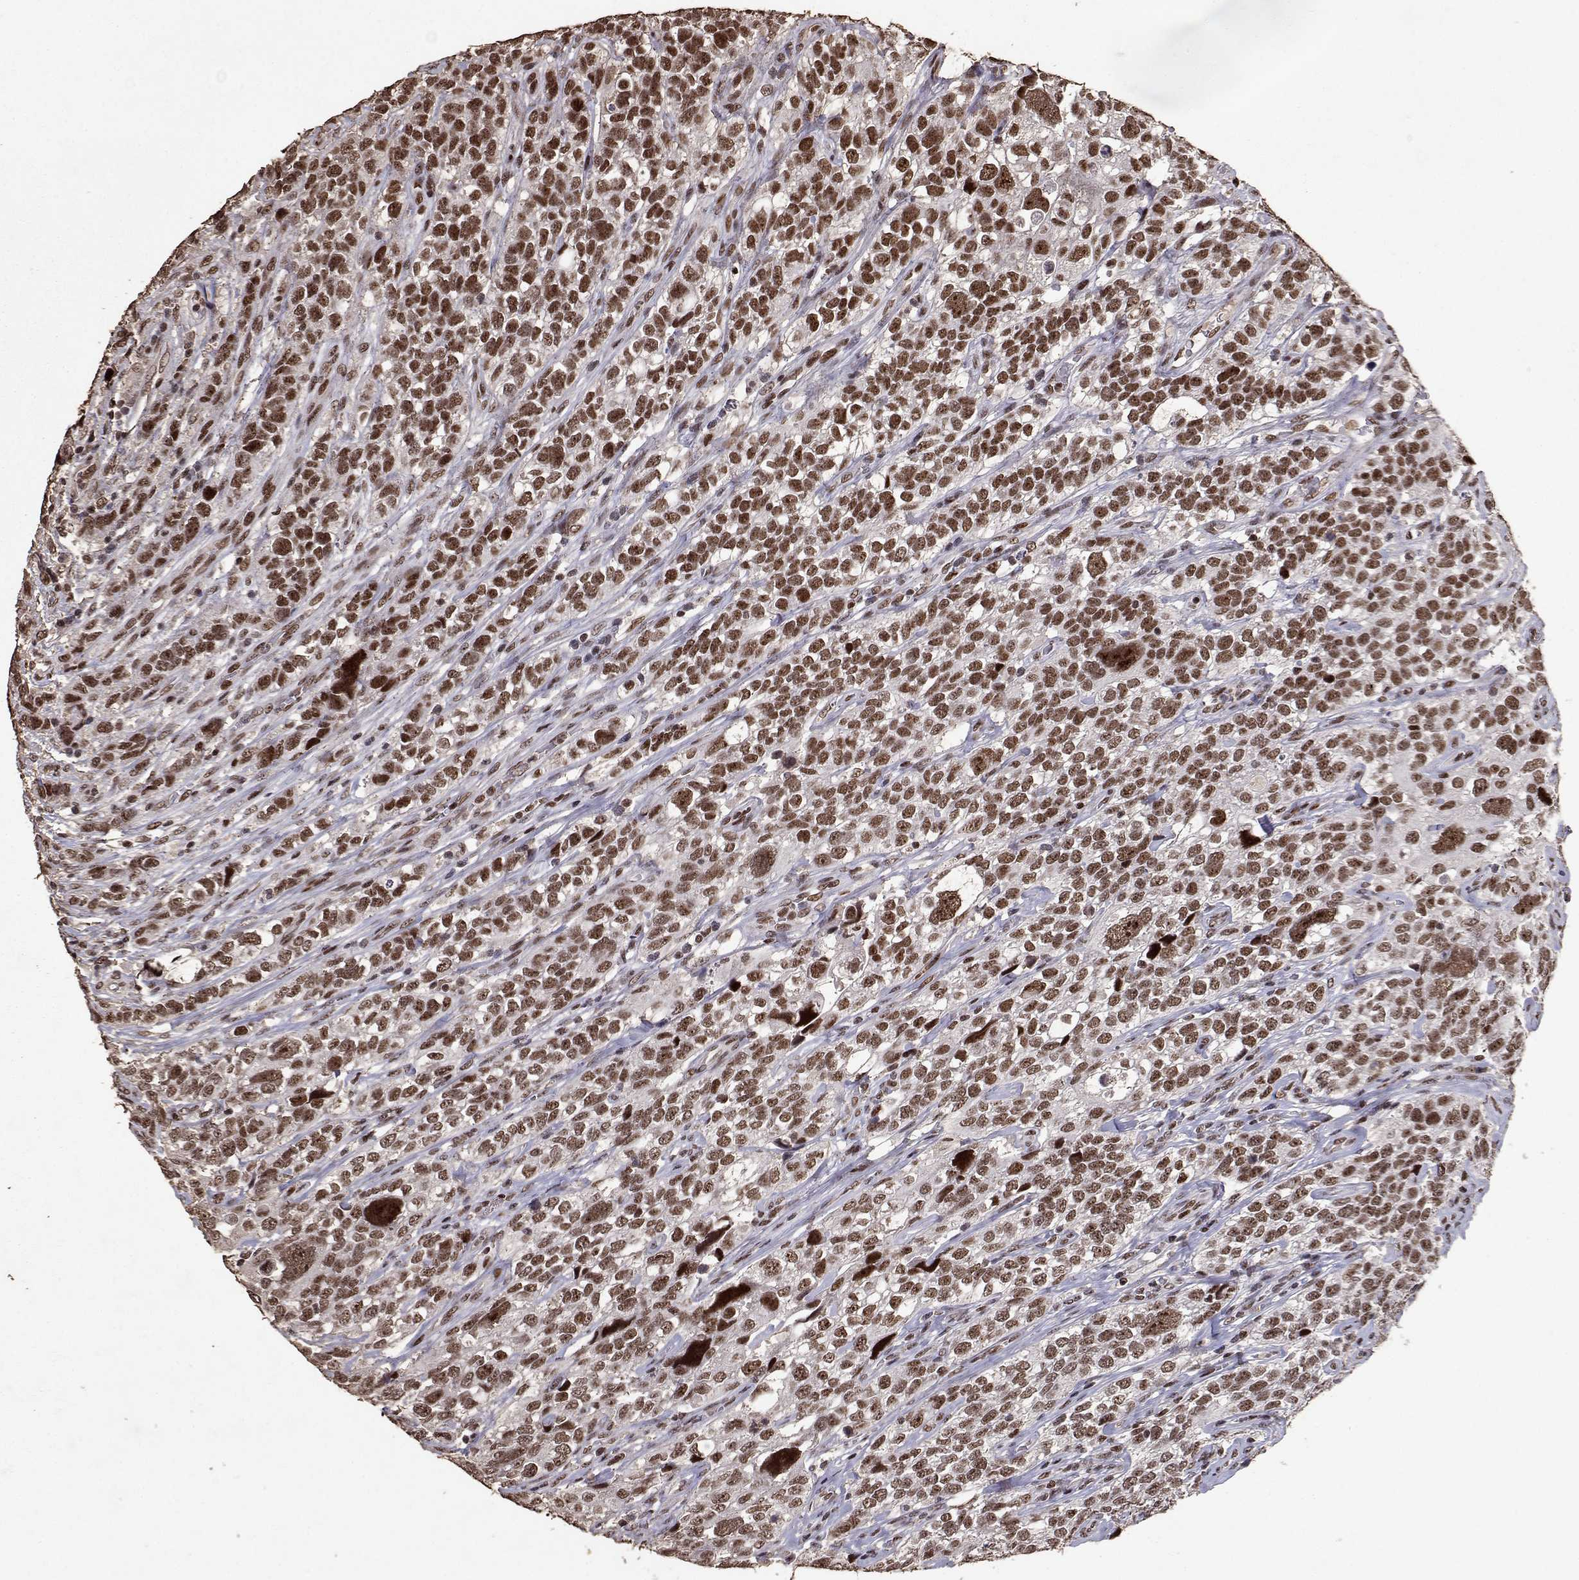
{"staining": {"intensity": "strong", "quantity": ">75%", "location": "nuclear"}, "tissue": "urothelial cancer", "cell_type": "Tumor cells", "image_type": "cancer", "snomed": [{"axis": "morphology", "description": "Urothelial carcinoma, High grade"}, {"axis": "topography", "description": "Urinary bladder"}], "caption": "High-grade urothelial carcinoma was stained to show a protein in brown. There is high levels of strong nuclear expression in about >75% of tumor cells. Using DAB (brown) and hematoxylin (blue) stains, captured at high magnification using brightfield microscopy.", "gene": "TOE1", "patient": {"sex": "female", "age": 58}}